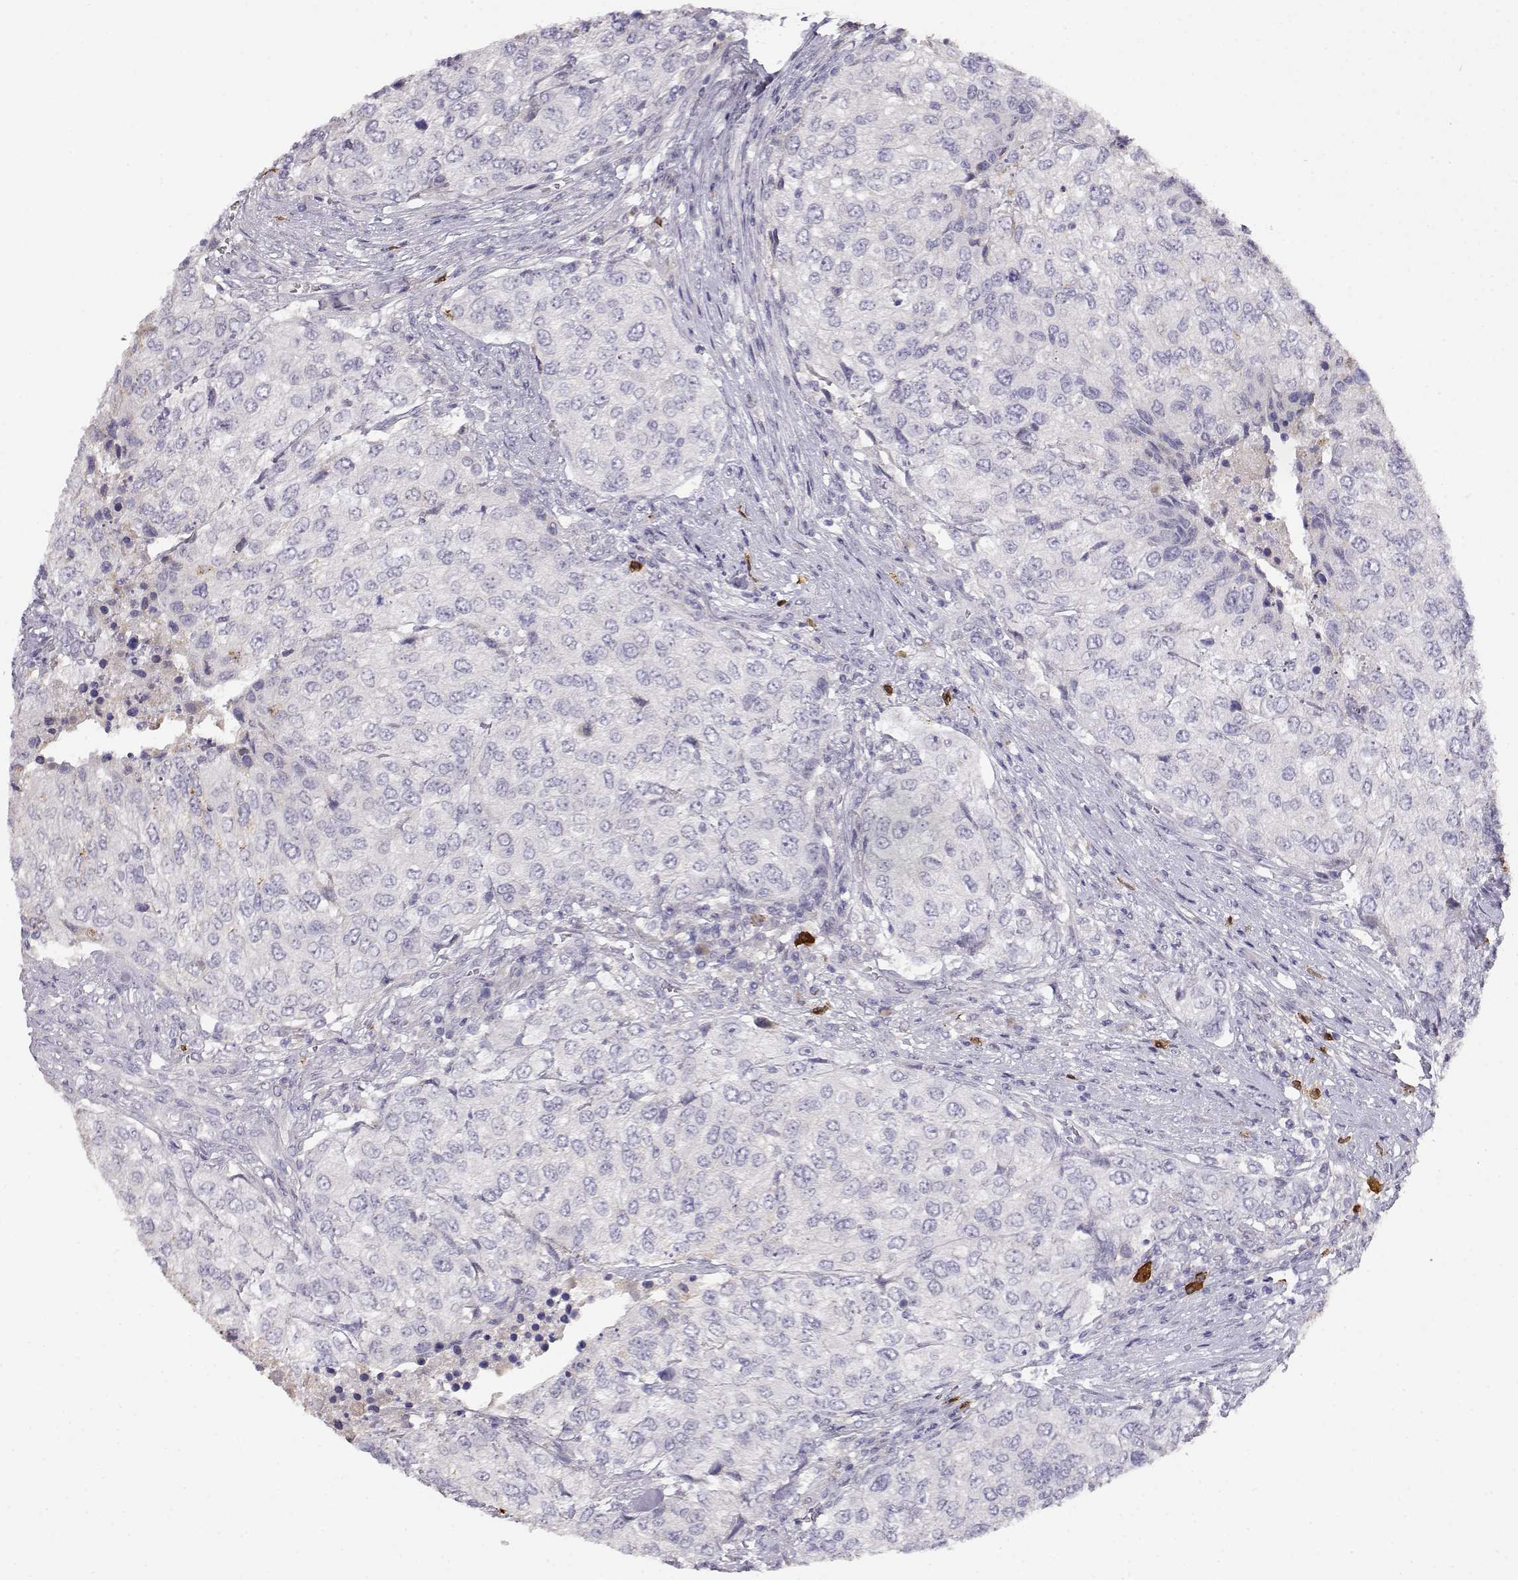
{"staining": {"intensity": "negative", "quantity": "none", "location": "none"}, "tissue": "urothelial cancer", "cell_type": "Tumor cells", "image_type": "cancer", "snomed": [{"axis": "morphology", "description": "Urothelial carcinoma, High grade"}, {"axis": "topography", "description": "Urinary bladder"}], "caption": "A histopathology image of human urothelial cancer is negative for staining in tumor cells.", "gene": "CDHR1", "patient": {"sex": "female", "age": 78}}